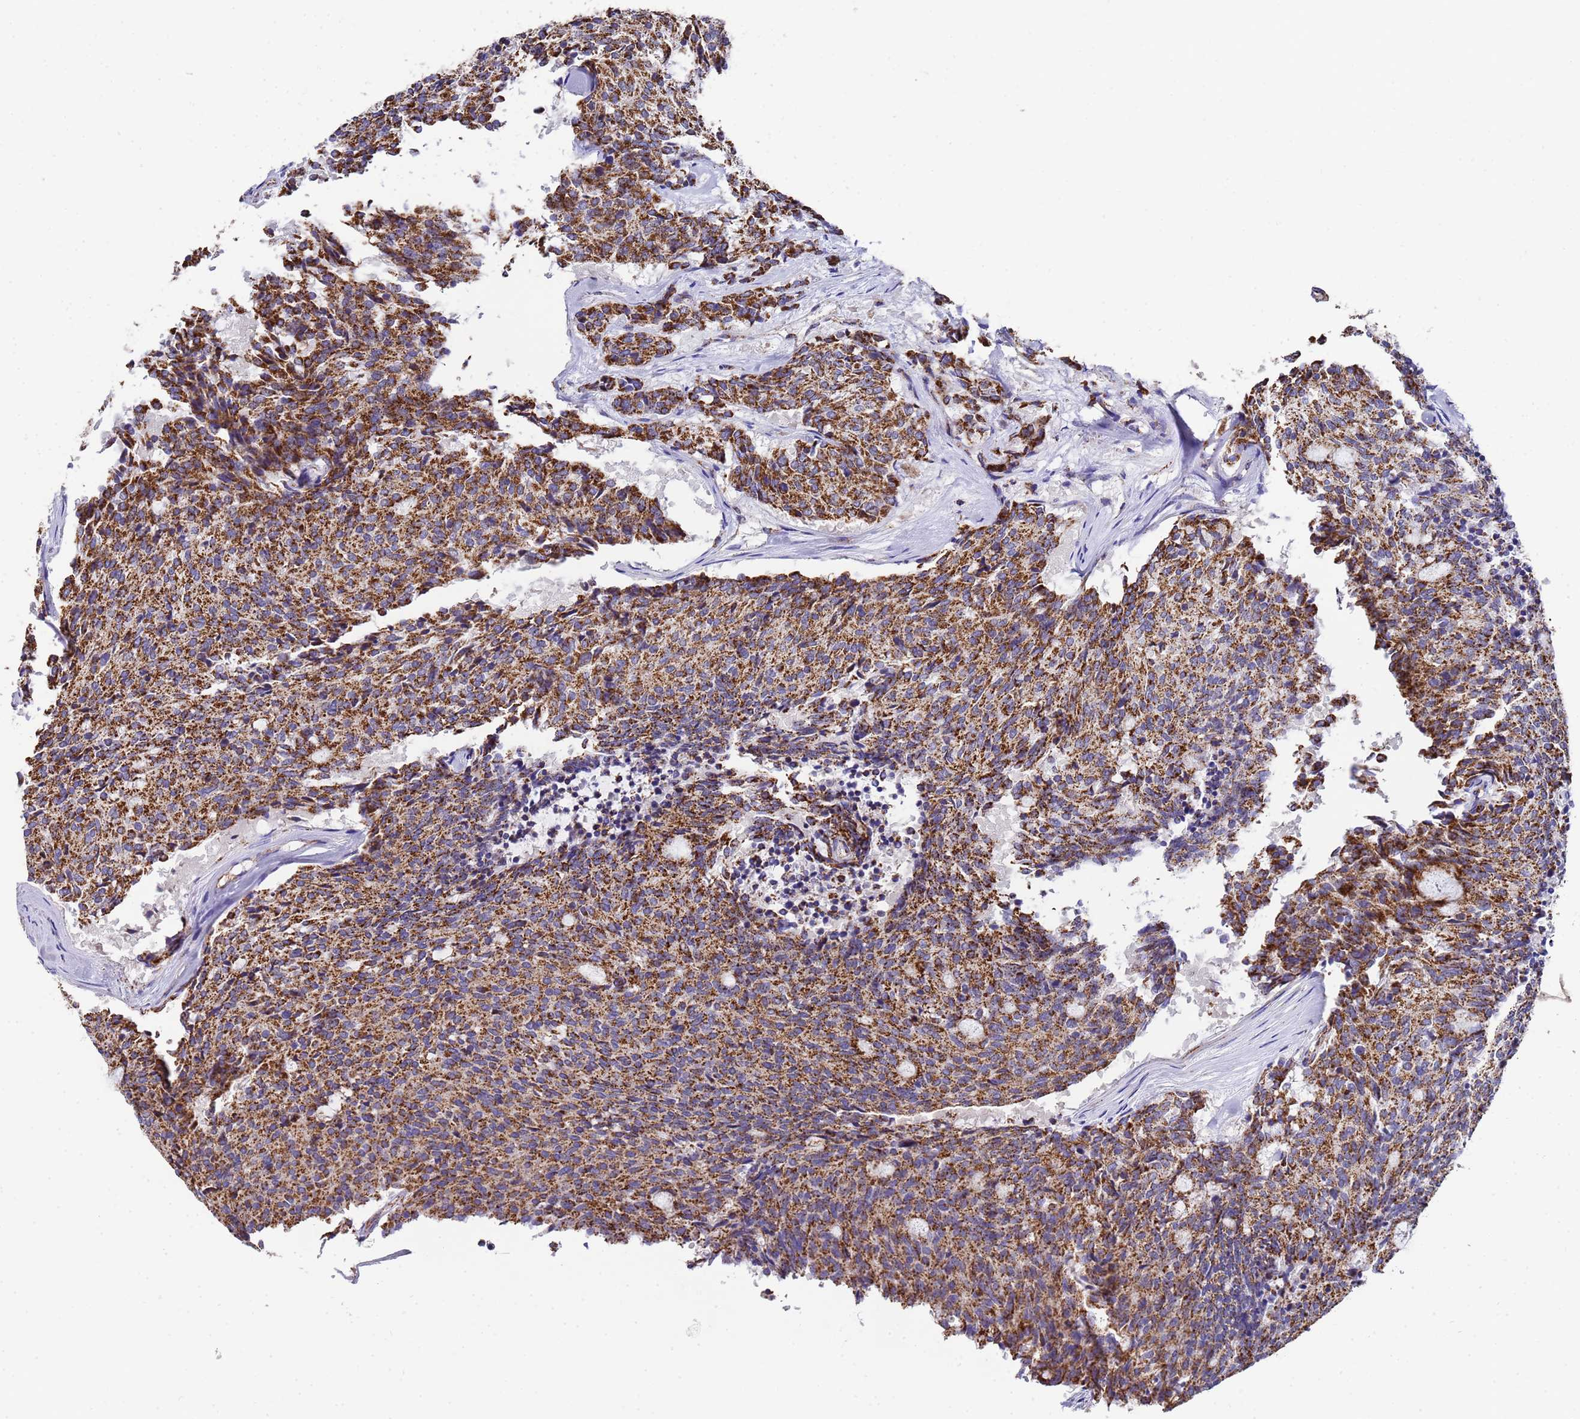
{"staining": {"intensity": "strong", "quantity": ">75%", "location": "cytoplasmic/membranous"}, "tissue": "carcinoid", "cell_type": "Tumor cells", "image_type": "cancer", "snomed": [{"axis": "morphology", "description": "Carcinoid, malignant, NOS"}, {"axis": "topography", "description": "Pancreas"}], "caption": "The histopathology image reveals immunohistochemical staining of carcinoid. There is strong cytoplasmic/membranous expression is seen in approximately >75% of tumor cells.", "gene": "MRPS12", "patient": {"sex": "female", "age": 54}}